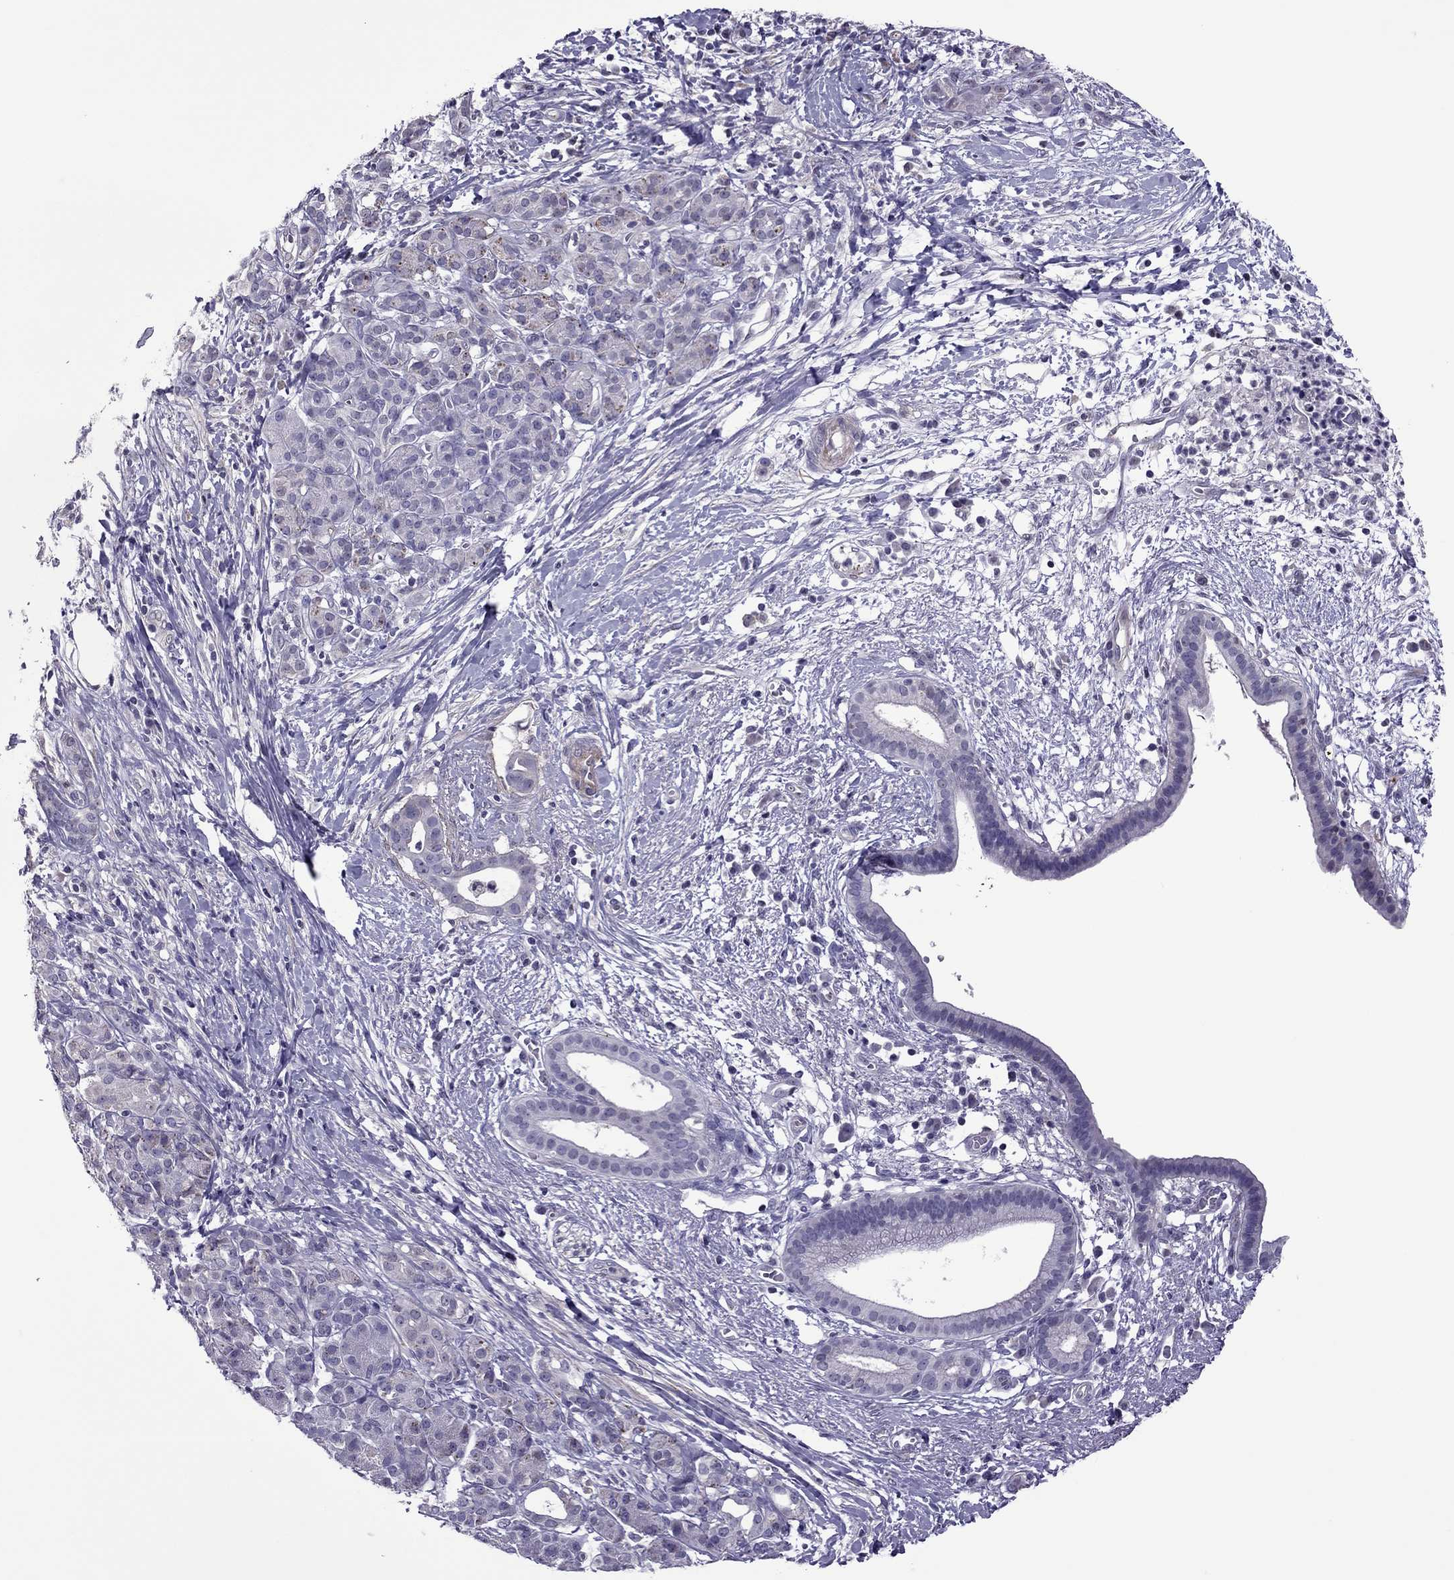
{"staining": {"intensity": "negative", "quantity": "none", "location": "none"}, "tissue": "pancreatic cancer", "cell_type": "Tumor cells", "image_type": "cancer", "snomed": [{"axis": "morphology", "description": "Adenocarcinoma, NOS"}, {"axis": "topography", "description": "Pancreas"}], "caption": "A high-resolution photomicrograph shows immunohistochemistry staining of adenocarcinoma (pancreatic), which displays no significant positivity in tumor cells. (Brightfield microscopy of DAB (3,3'-diaminobenzidine) immunohistochemistry (IHC) at high magnification).", "gene": "SLC16A8", "patient": {"sex": "male", "age": 61}}